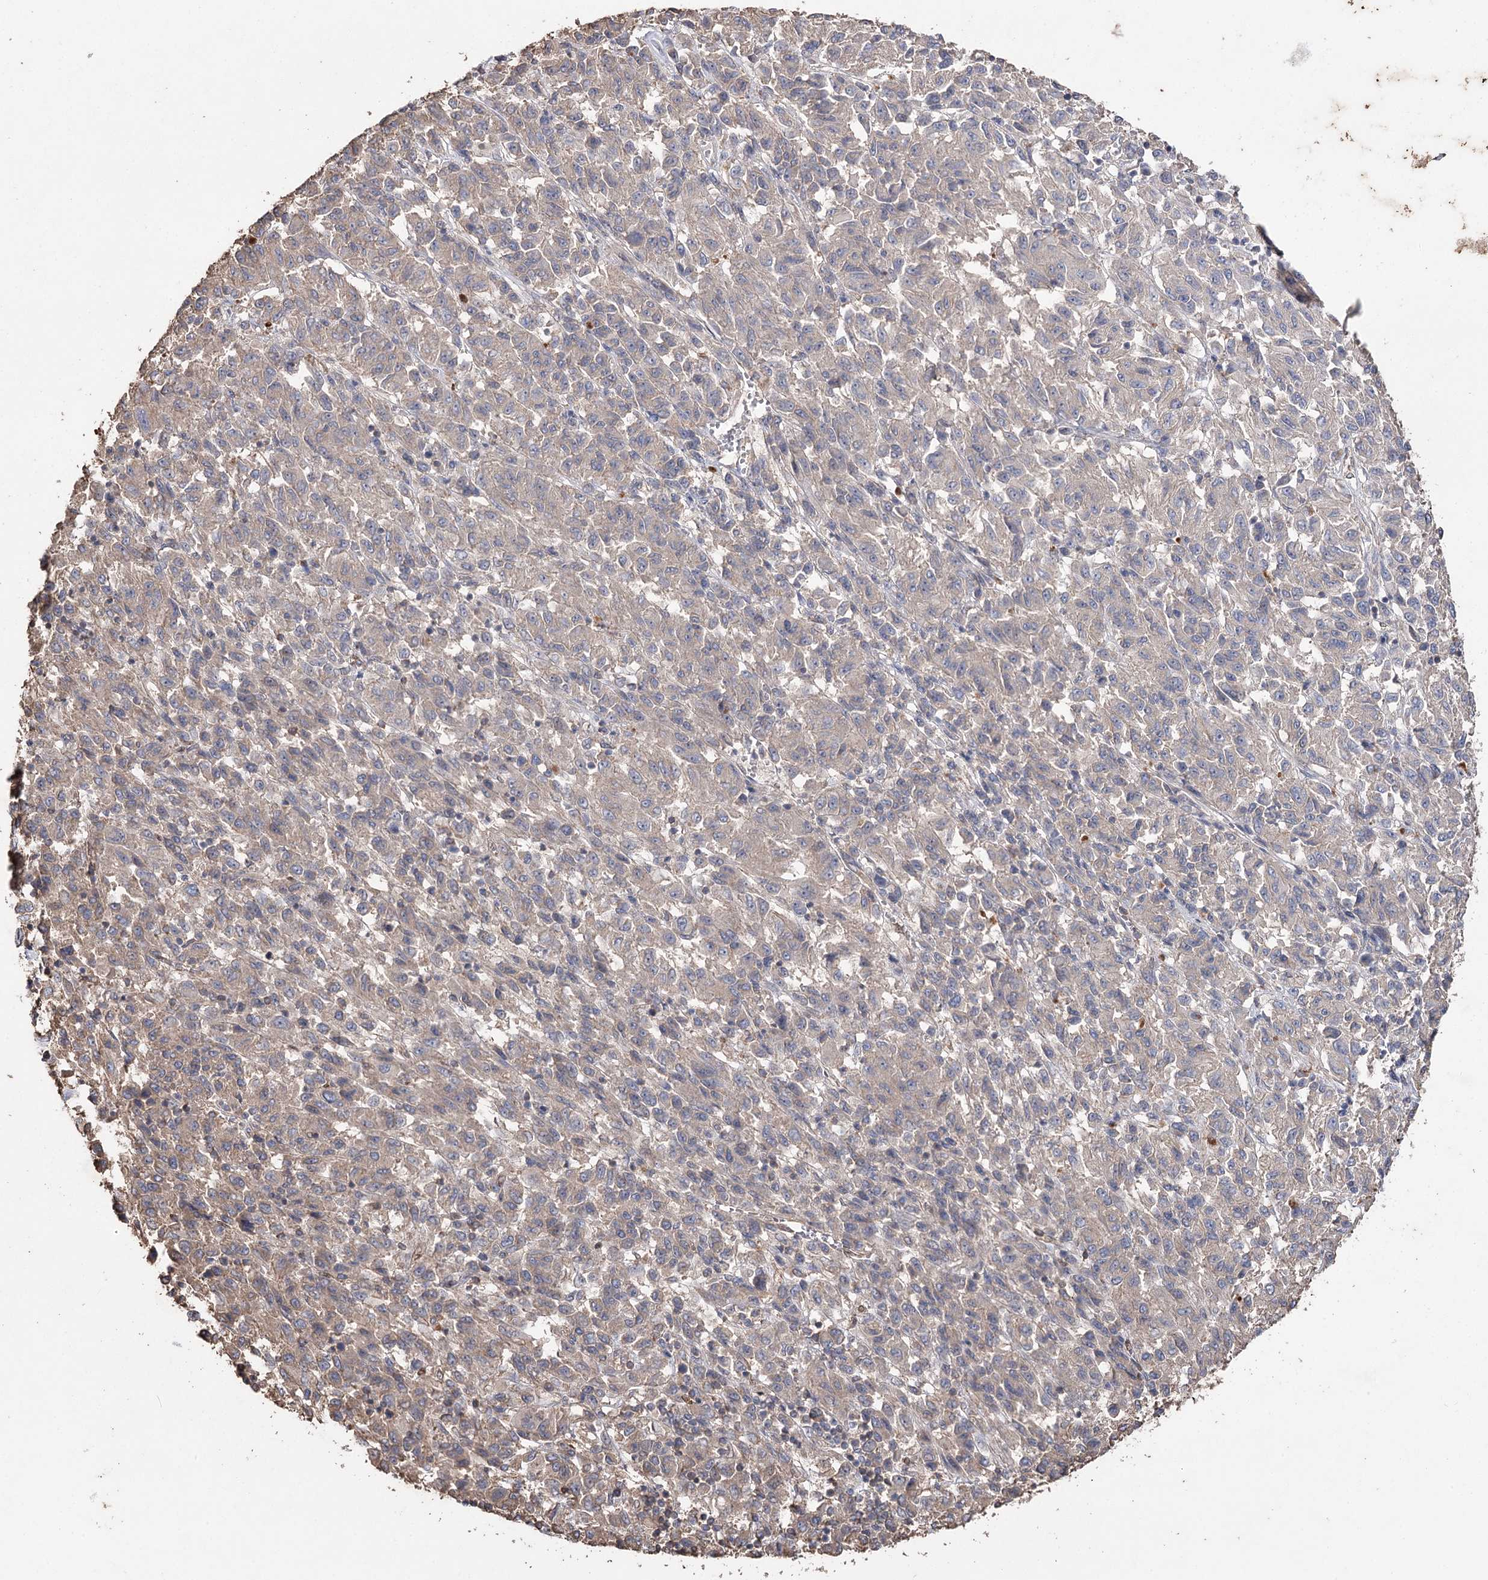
{"staining": {"intensity": "negative", "quantity": "none", "location": "none"}, "tissue": "melanoma", "cell_type": "Tumor cells", "image_type": "cancer", "snomed": [{"axis": "morphology", "description": "Malignant melanoma, Metastatic site"}, {"axis": "topography", "description": "Lung"}], "caption": "Image shows no significant protein staining in tumor cells of melanoma. (Immunohistochemistry, brightfield microscopy, high magnification).", "gene": "FAM13B", "patient": {"sex": "male", "age": 64}}